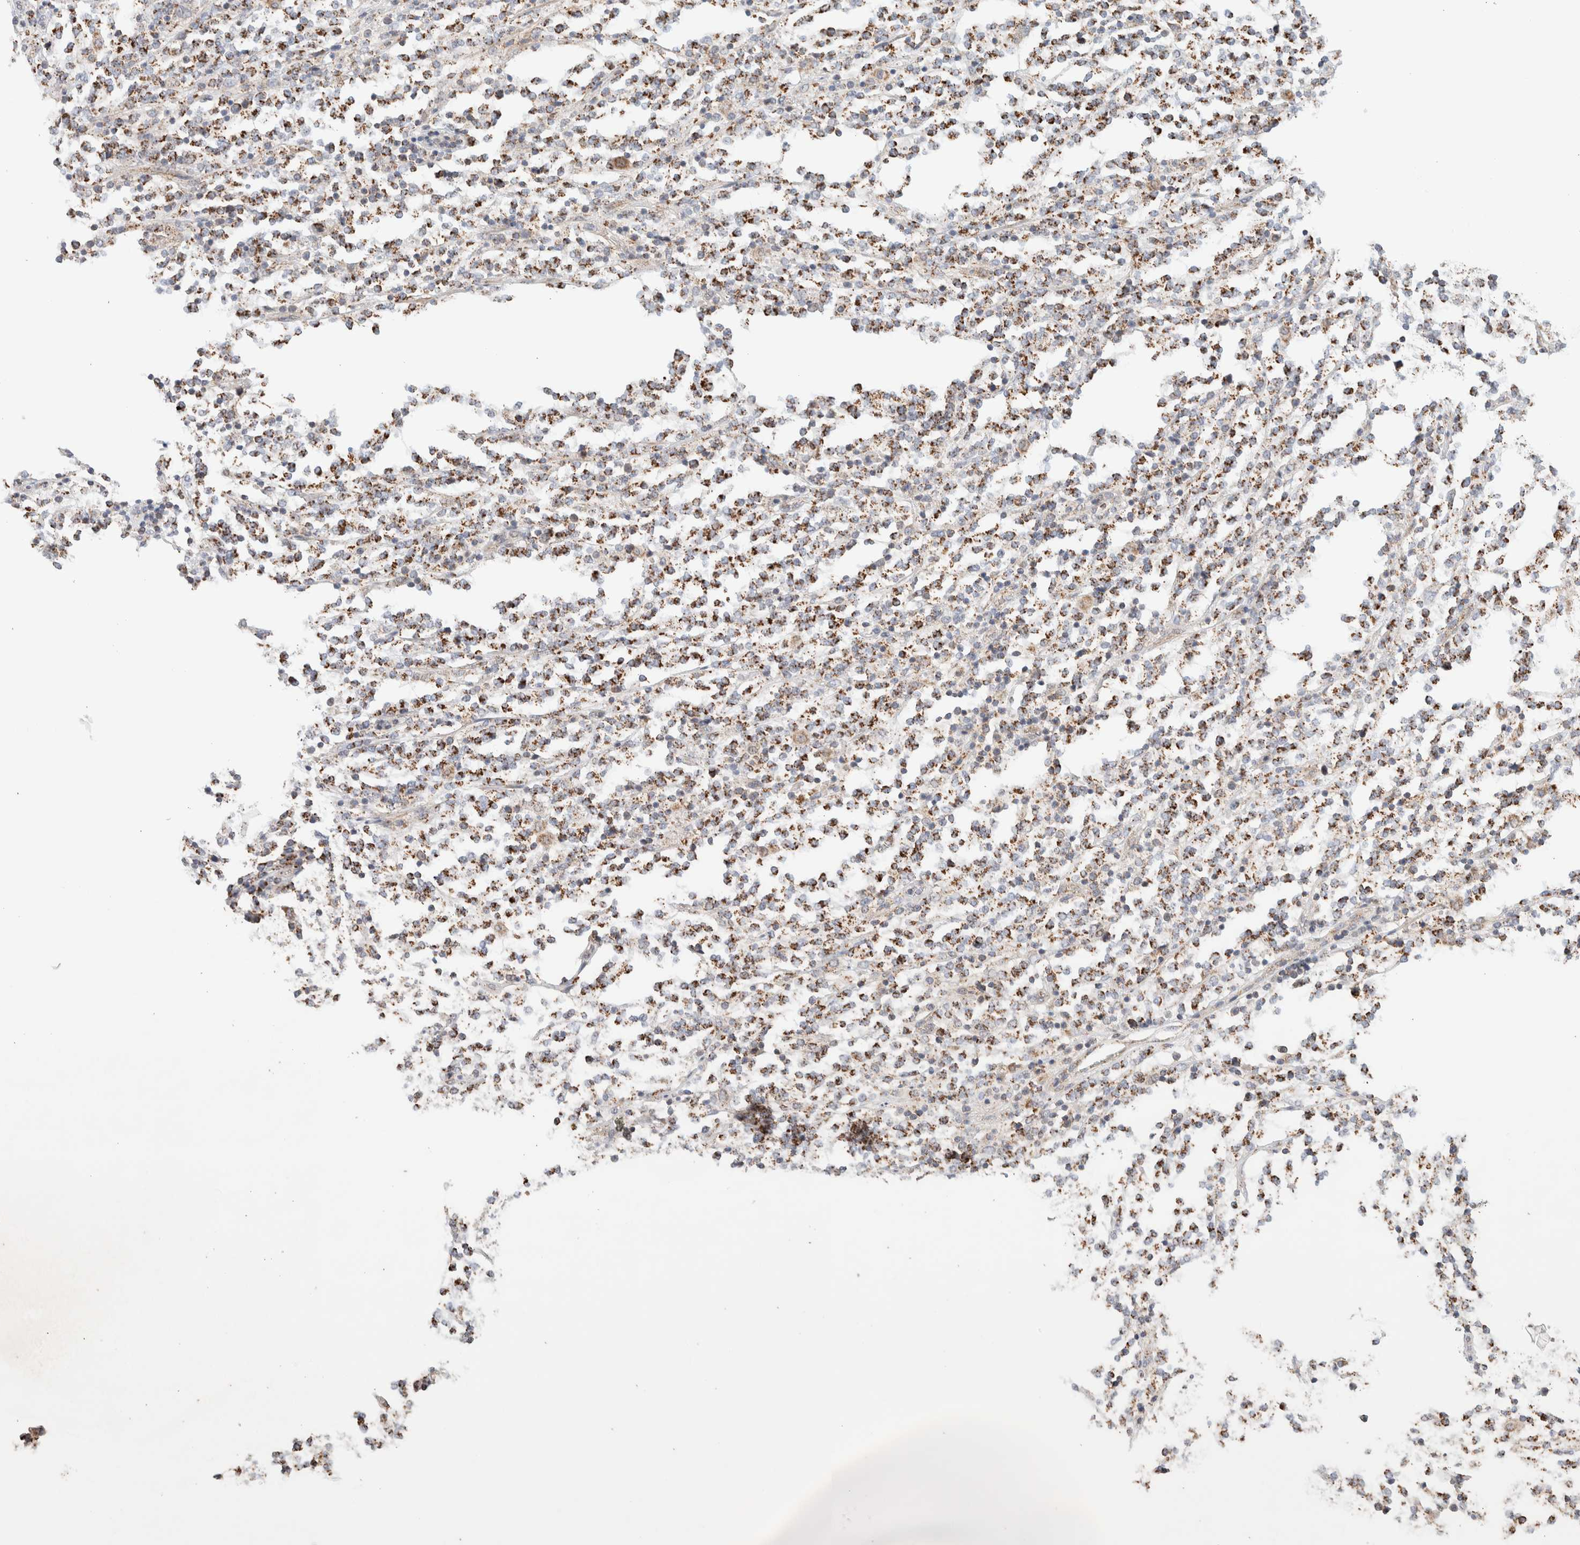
{"staining": {"intensity": "strong", "quantity": ">75%", "location": "cytoplasmic/membranous"}, "tissue": "lymphoma", "cell_type": "Tumor cells", "image_type": "cancer", "snomed": [{"axis": "morphology", "description": "Malignant lymphoma, non-Hodgkin's type, High grade"}, {"axis": "topography", "description": "Soft tissue"}], "caption": "Tumor cells show high levels of strong cytoplasmic/membranous positivity in approximately >75% of cells in lymphoma.", "gene": "MRM3", "patient": {"sex": "male", "age": 18}}